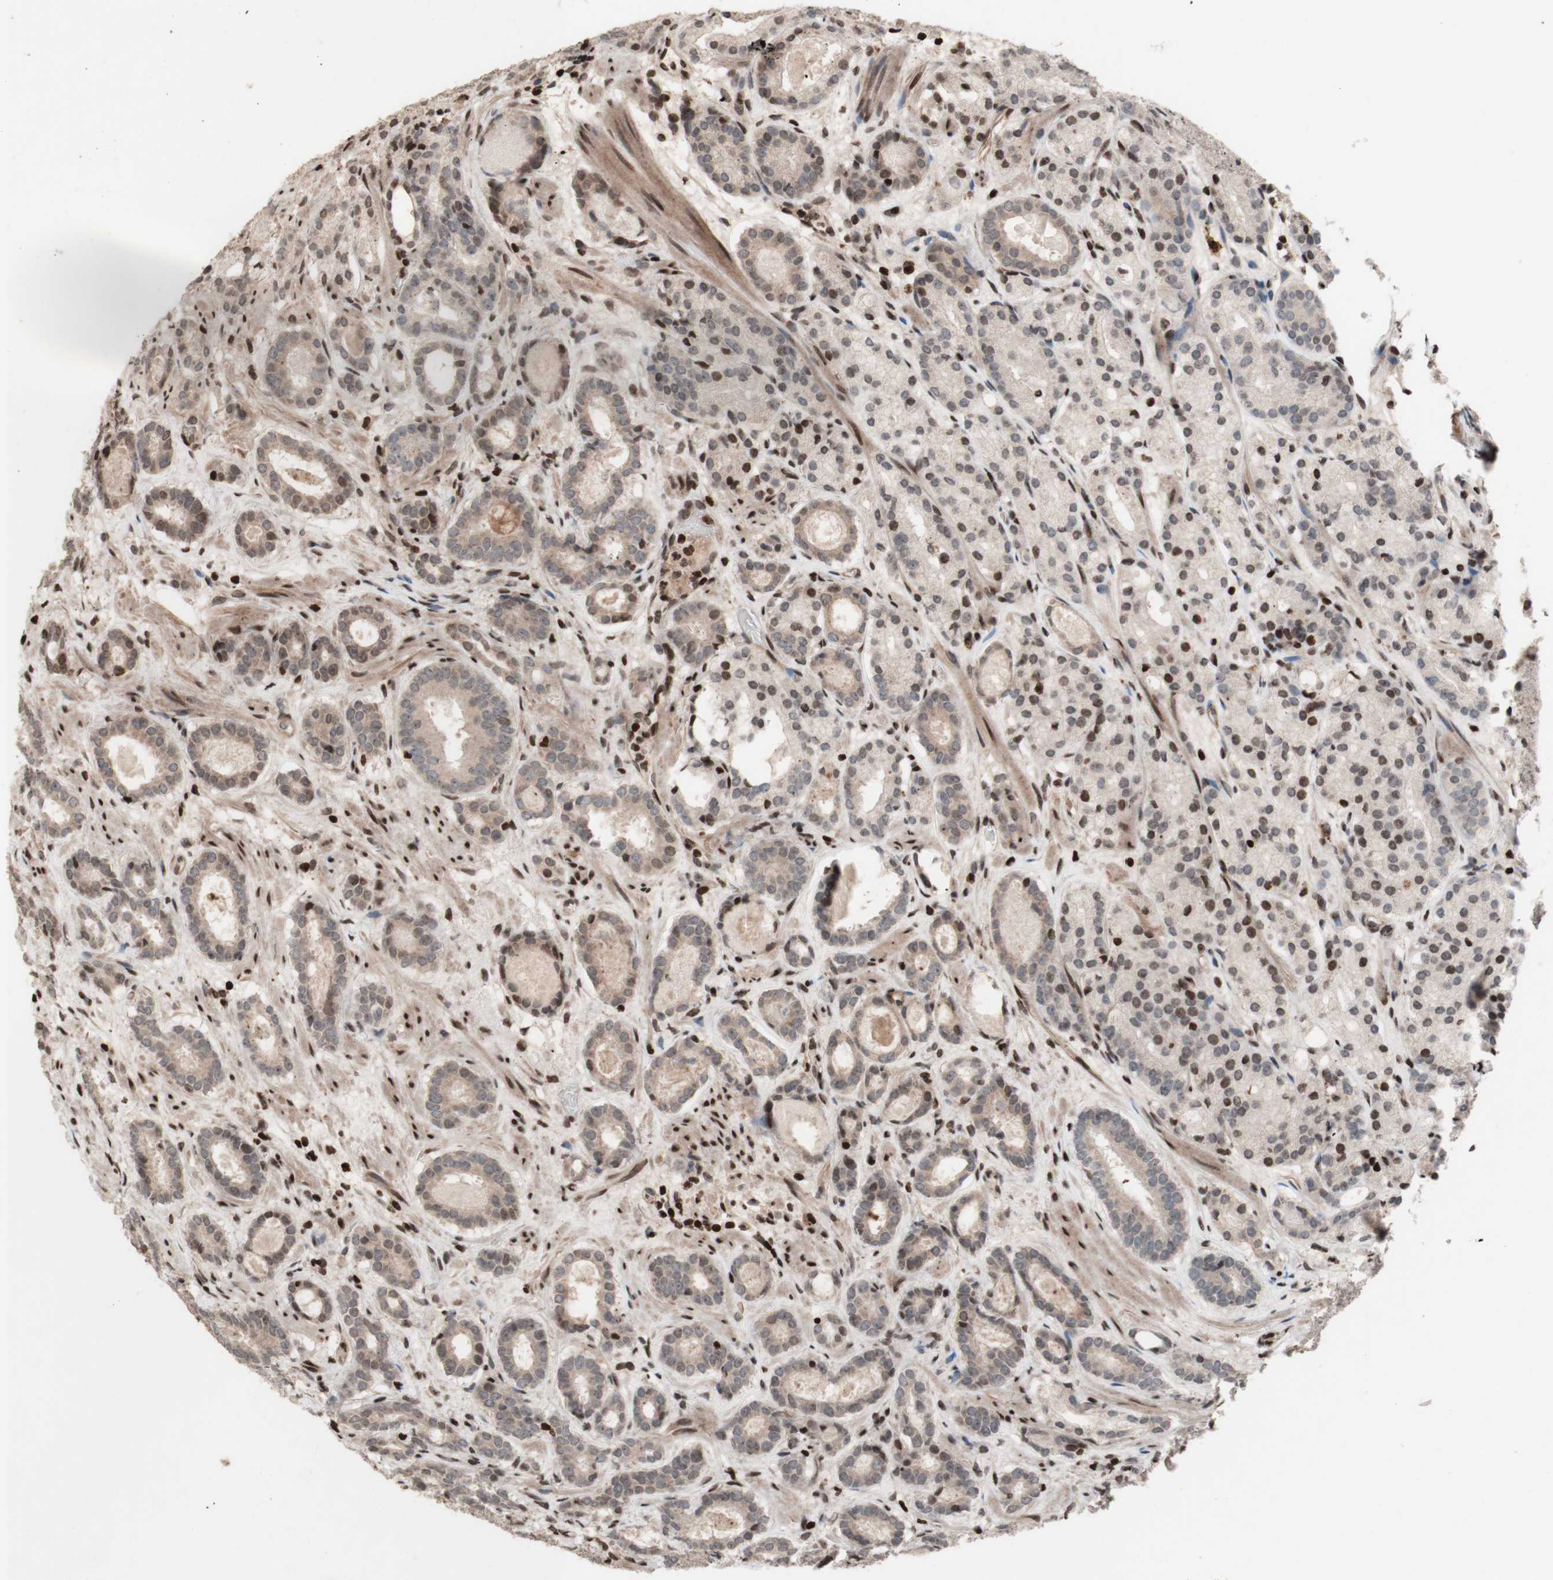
{"staining": {"intensity": "negative", "quantity": "none", "location": "none"}, "tissue": "prostate cancer", "cell_type": "Tumor cells", "image_type": "cancer", "snomed": [{"axis": "morphology", "description": "Adenocarcinoma, Low grade"}, {"axis": "topography", "description": "Prostate"}], "caption": "Human prostate adenocarcinoma (low-grade) stained for a protein using immunohistochemistry (IHC) shows no staining in tumor cells.", "gene": "POLA1", "patient": {"sex": "male", "age": 69}}